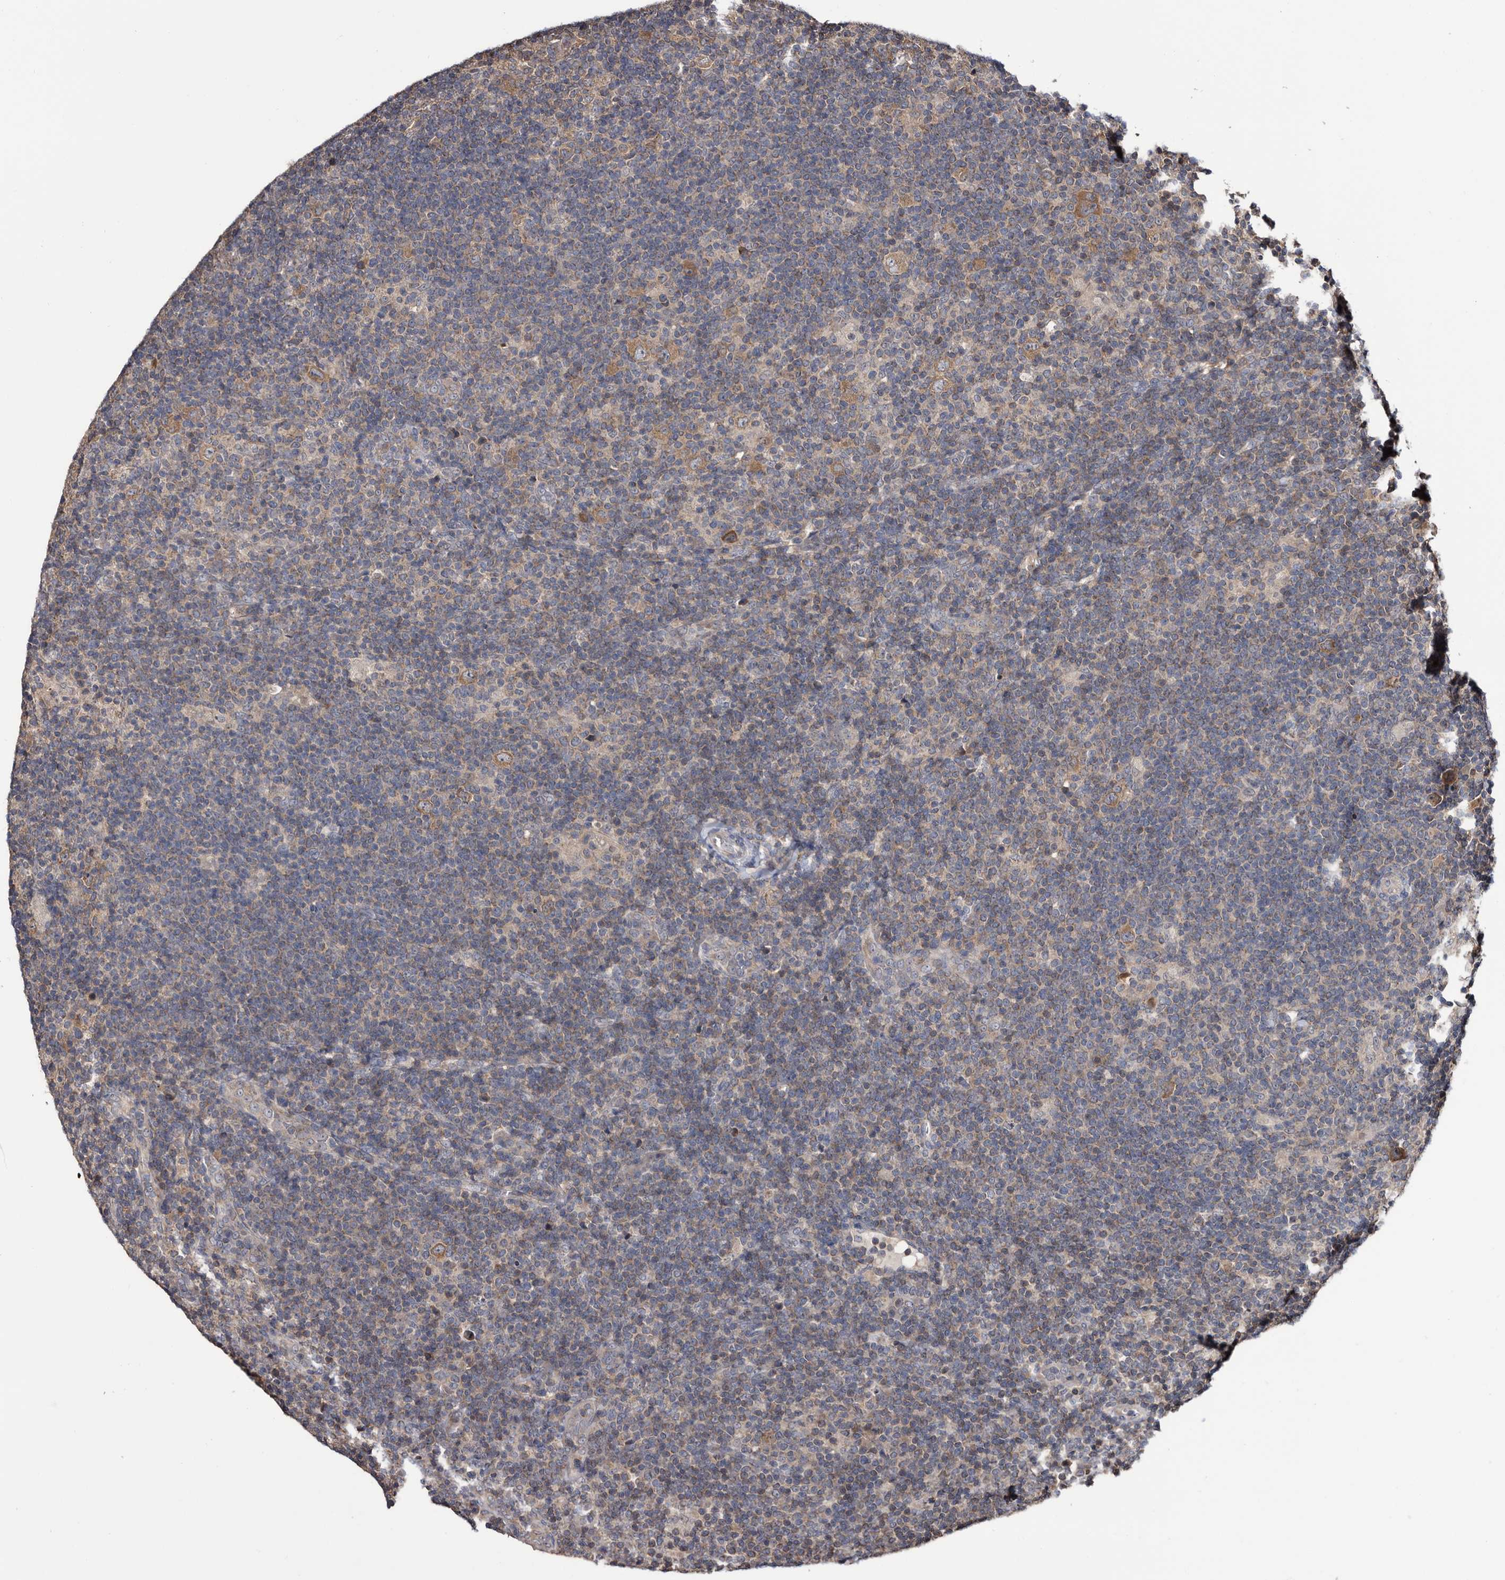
{"staining": {"intensity": "moderate", "quantity": ">75%", "location": "cytoplasmic/membranous"}, "tissue": "lymphoma", "cell_type": "Tumor cells", "image_type": "cancer", "snomed": [{"axis": "morphology", "description": "Hodgkin's disease, NOS"}, {"axis": "topography", "description": "Lymph node"}], "caption": "Hodgkin's disease stained with DAB IHC exhibits medium levels of moderate cytoplasmic/membranous expression in approximately >75% of tumor cells. (IHC, brightfield microscopy, high magnification).", "gene": "TTI2", "patient": {"sex": "female", "age": 57}}